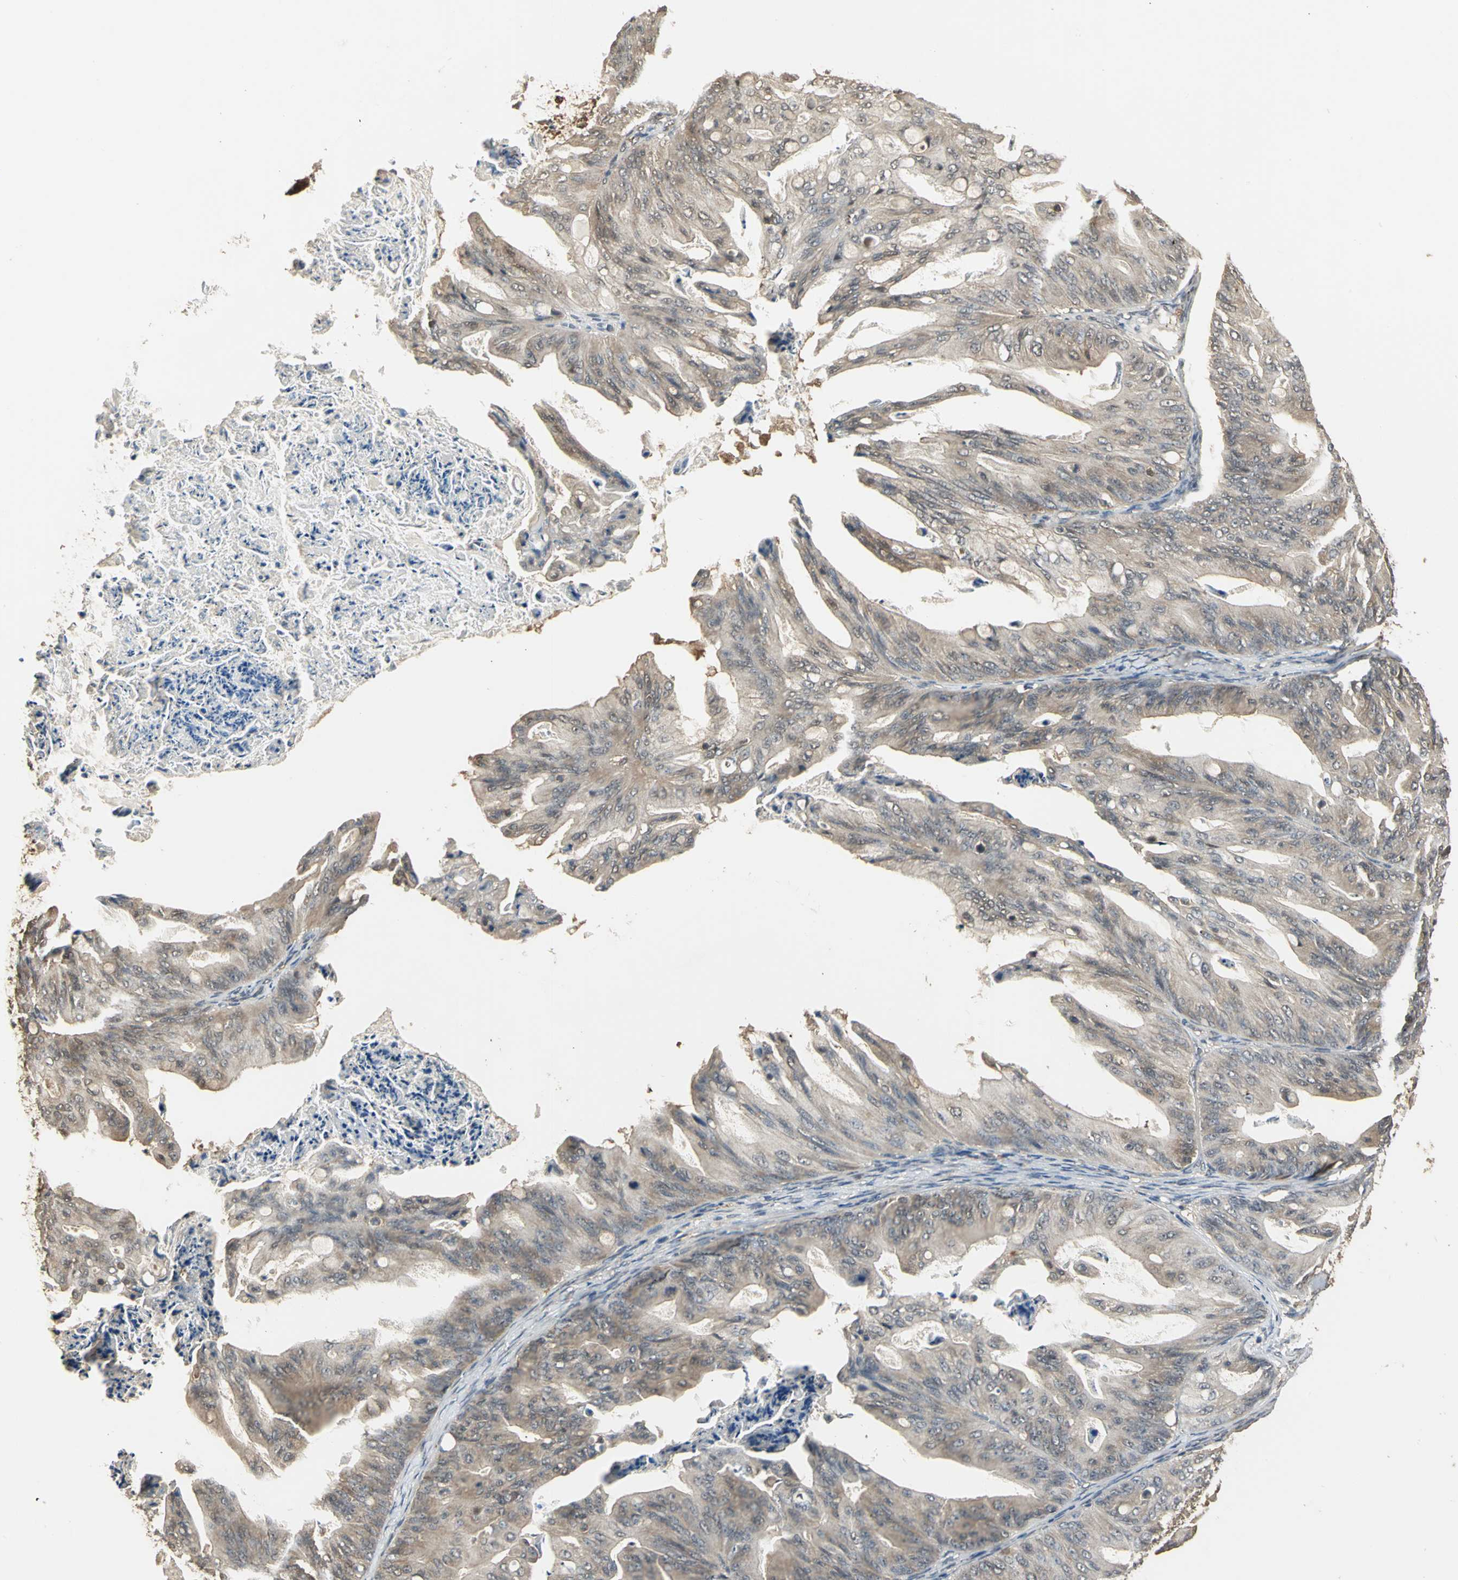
{"staining": {"intensity": "moderate", "quantity": ">75%", "location": "cytoplasmic/membranous,nuclear"}, "tissue": "ovarian cancer", "cell_type": "Tumor cells", "image_type": "cancer", "snomed": [{"axis": "morphology", "description": "Cystadenocarcinoma, mucinous, NOS"}, {"axis": "topography", "description": "Ovary"}], "caption": "This photomicrograph displays immunohistochemistry (IHC) staining of human ovarian mucinous cystadenocarcinoma, with medium moderate cytoplasmic/membranous and nuclear positivity in about >75% of tumor cells.", "gene": "PARK7", "patient": {"sex": "female", "age": 36}}